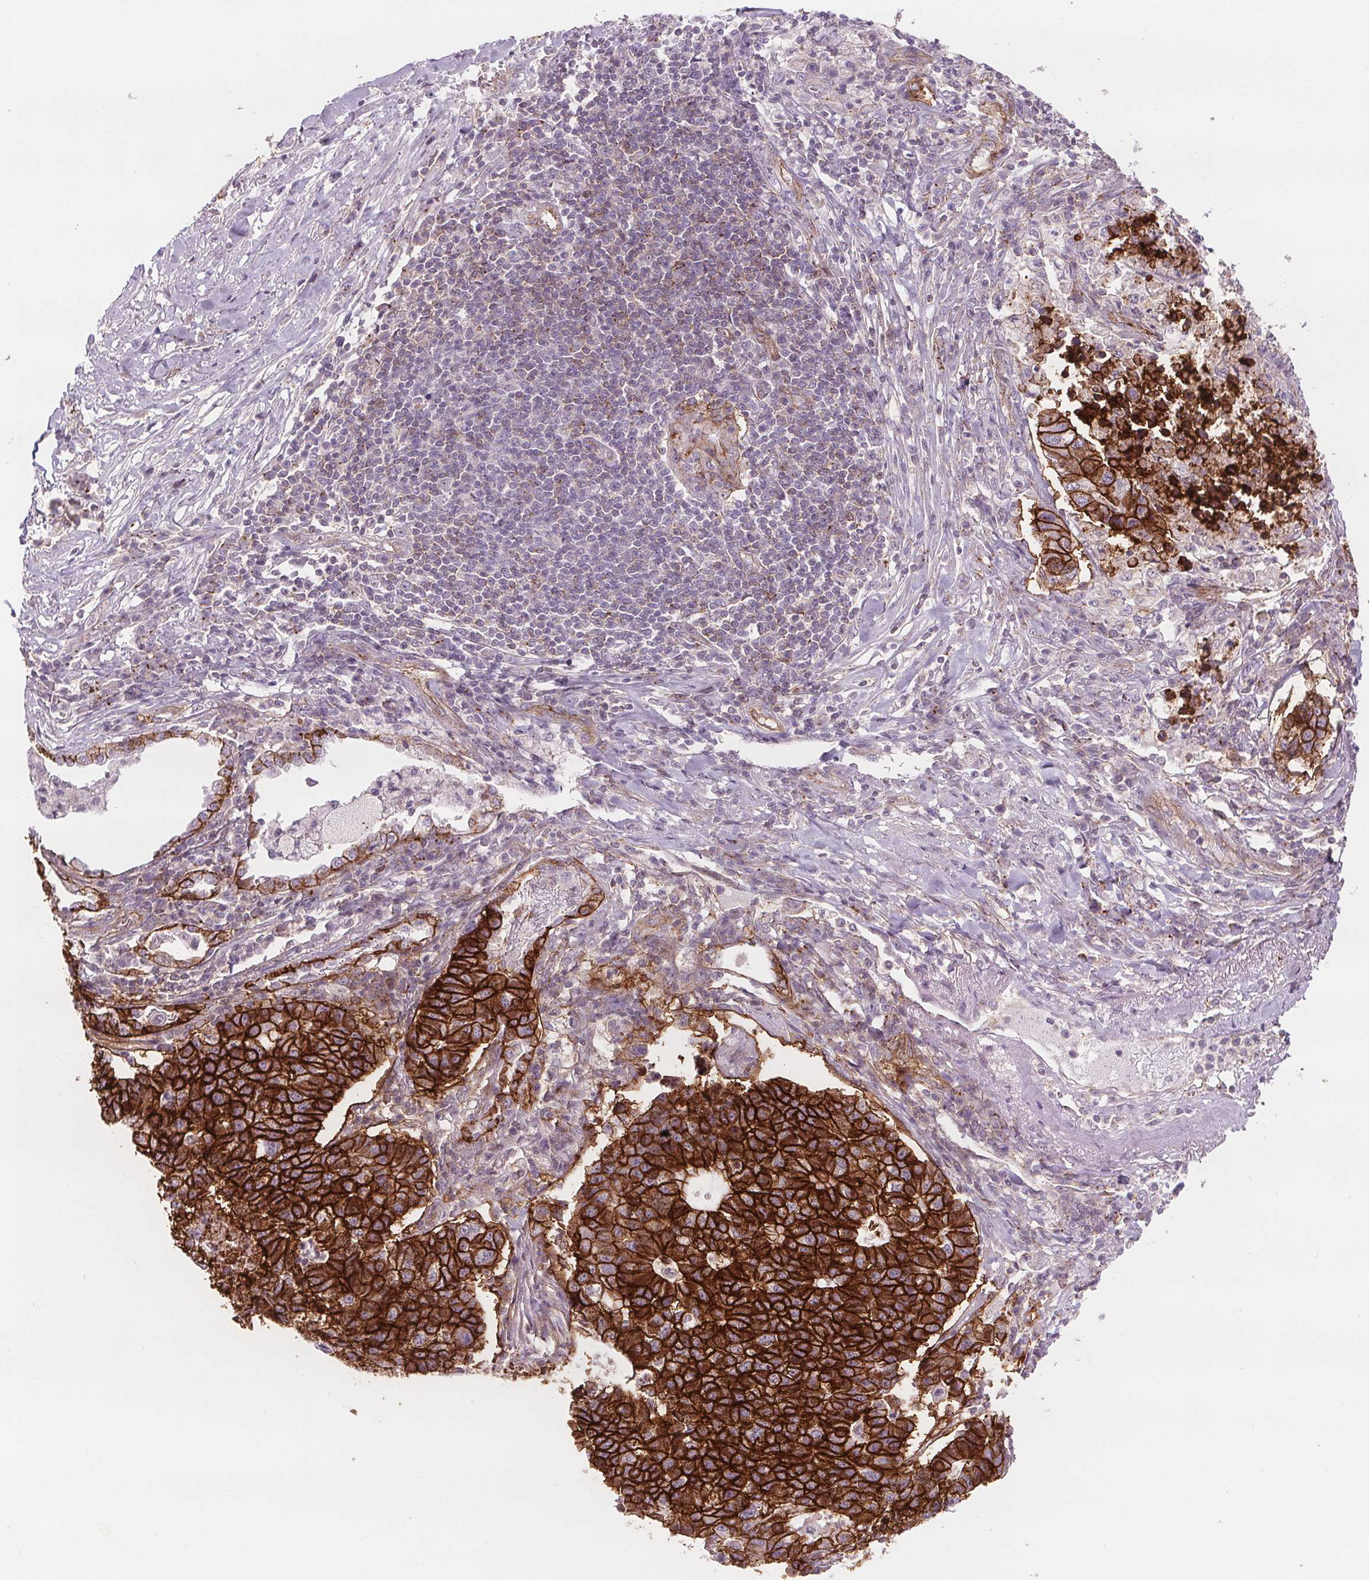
{"staining": {"intensity": "strong", "quantity": ">75%", "location": "cytoplasmic/membranous"}, "tissue": "lung cancer", "cell_type": "Tumor cells", "image_type": "cancer", "snomed": [{"axis": "morphology", "description": "Adenocarcinoma, NOS"}, {"axis": "topography", "description": "Lung"}], "caption": "IHC image of neoplastic tissue: human lung cancer (adenocarcinoma) stained using IHC reveals high levels of strong protein expression localized specifically in the cytoplasmic/membranous of tumor cells, appearing as a cytoplasmic/membranous brown color.", "gene": "ATP1A1", "patient": {"sex": "male", "age": 57}}